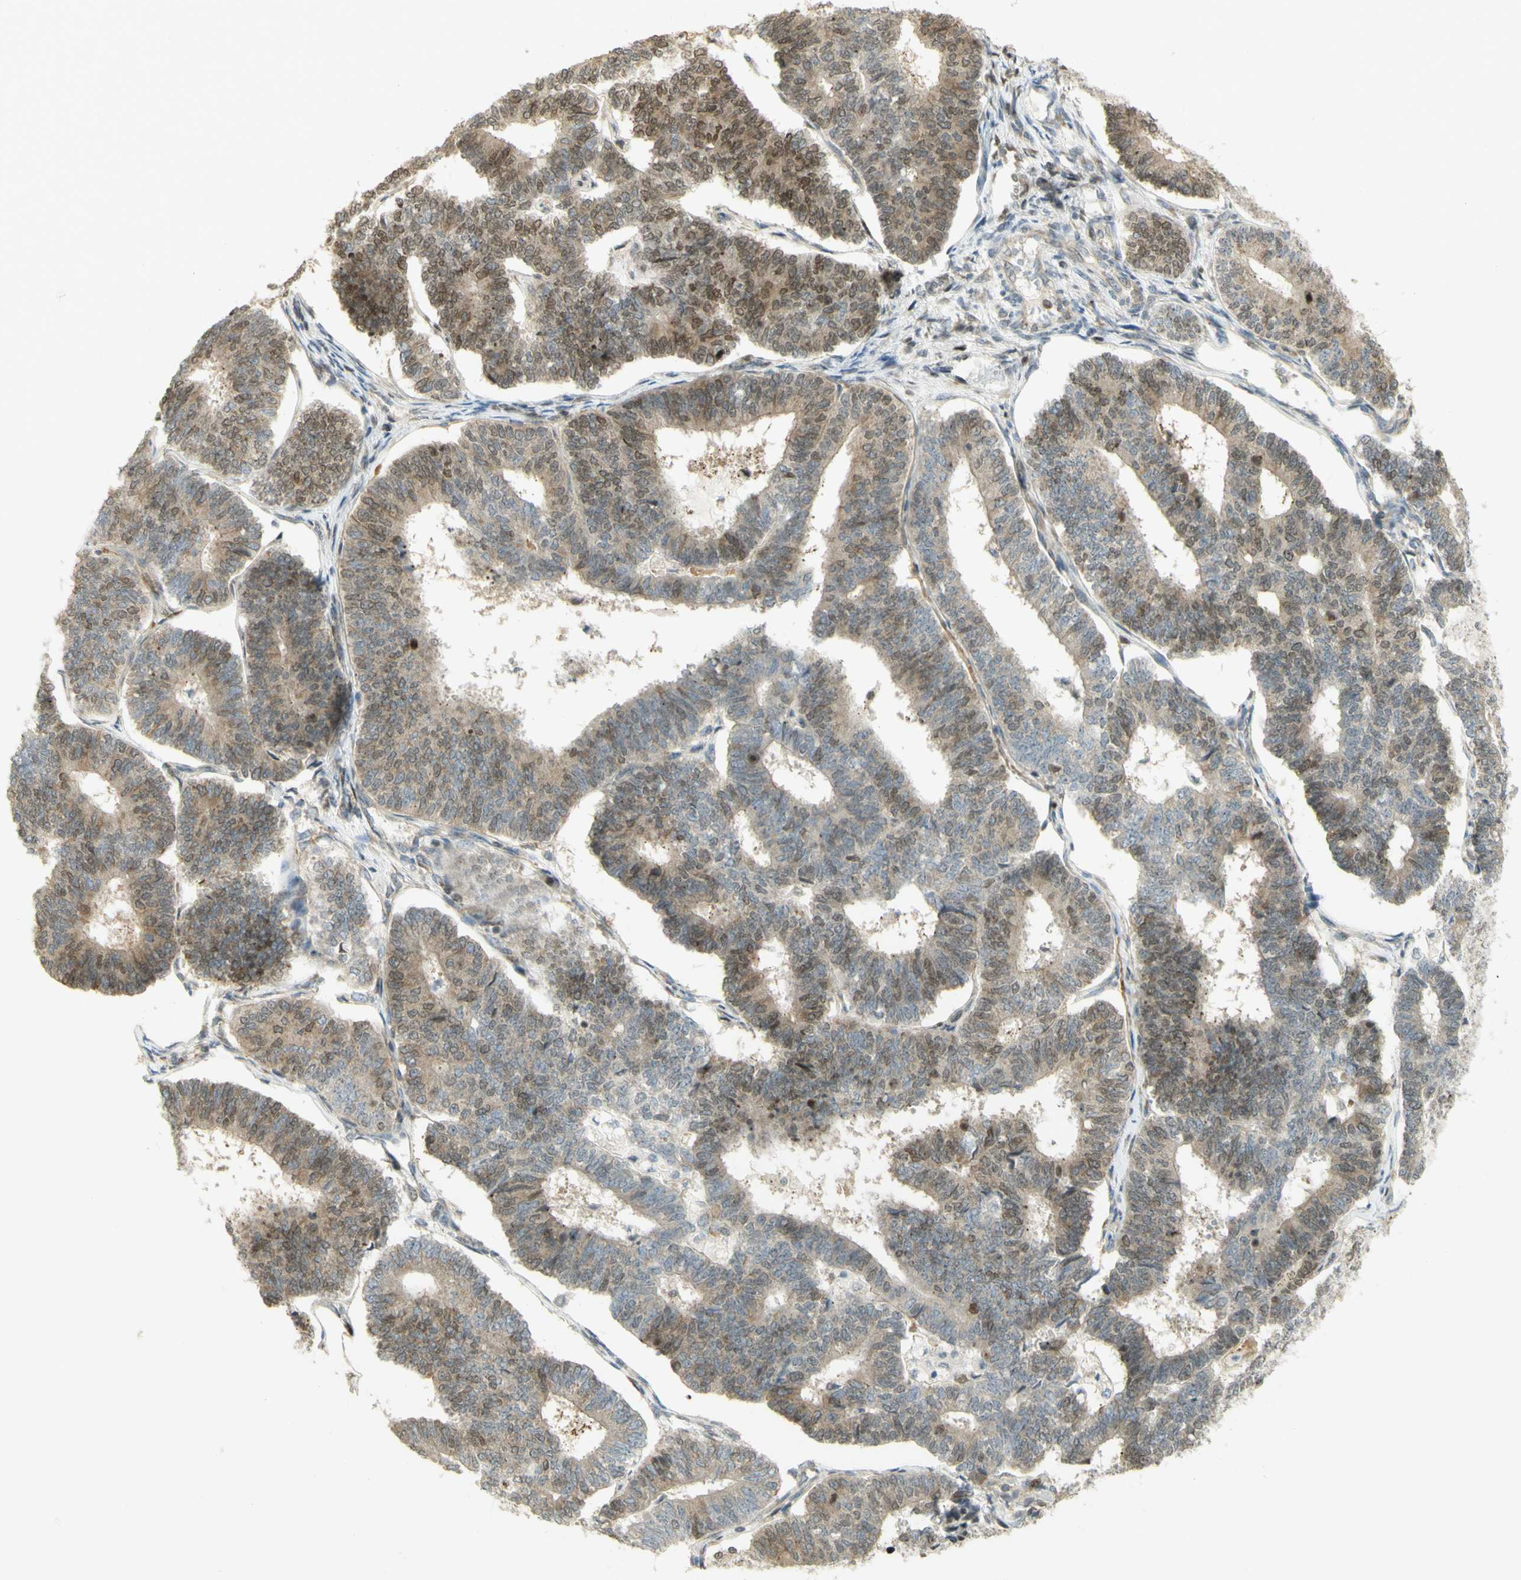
{"staining": {"intensity": "weak", "quantity": ">75%", "location": "cytoplasmic/membranous,nuclear"}, "tissue": "endometrial cancer", "cell_type": "Tumor cells", "image_type": "cancer", "snomed": [{"axis": "morphology", "description": "Adenocarcinoma, NOS"}, {"axis": "topography", "description": "Endometrium"}], "caption": "Immunohistochemical staining of human endometrial cancer shows weak cytoplasmic/membranous and nuclear protein staining in about >75% of tumor cells.", "gene": "KIF11", "patient": {"sex": "female", "age": 70}}